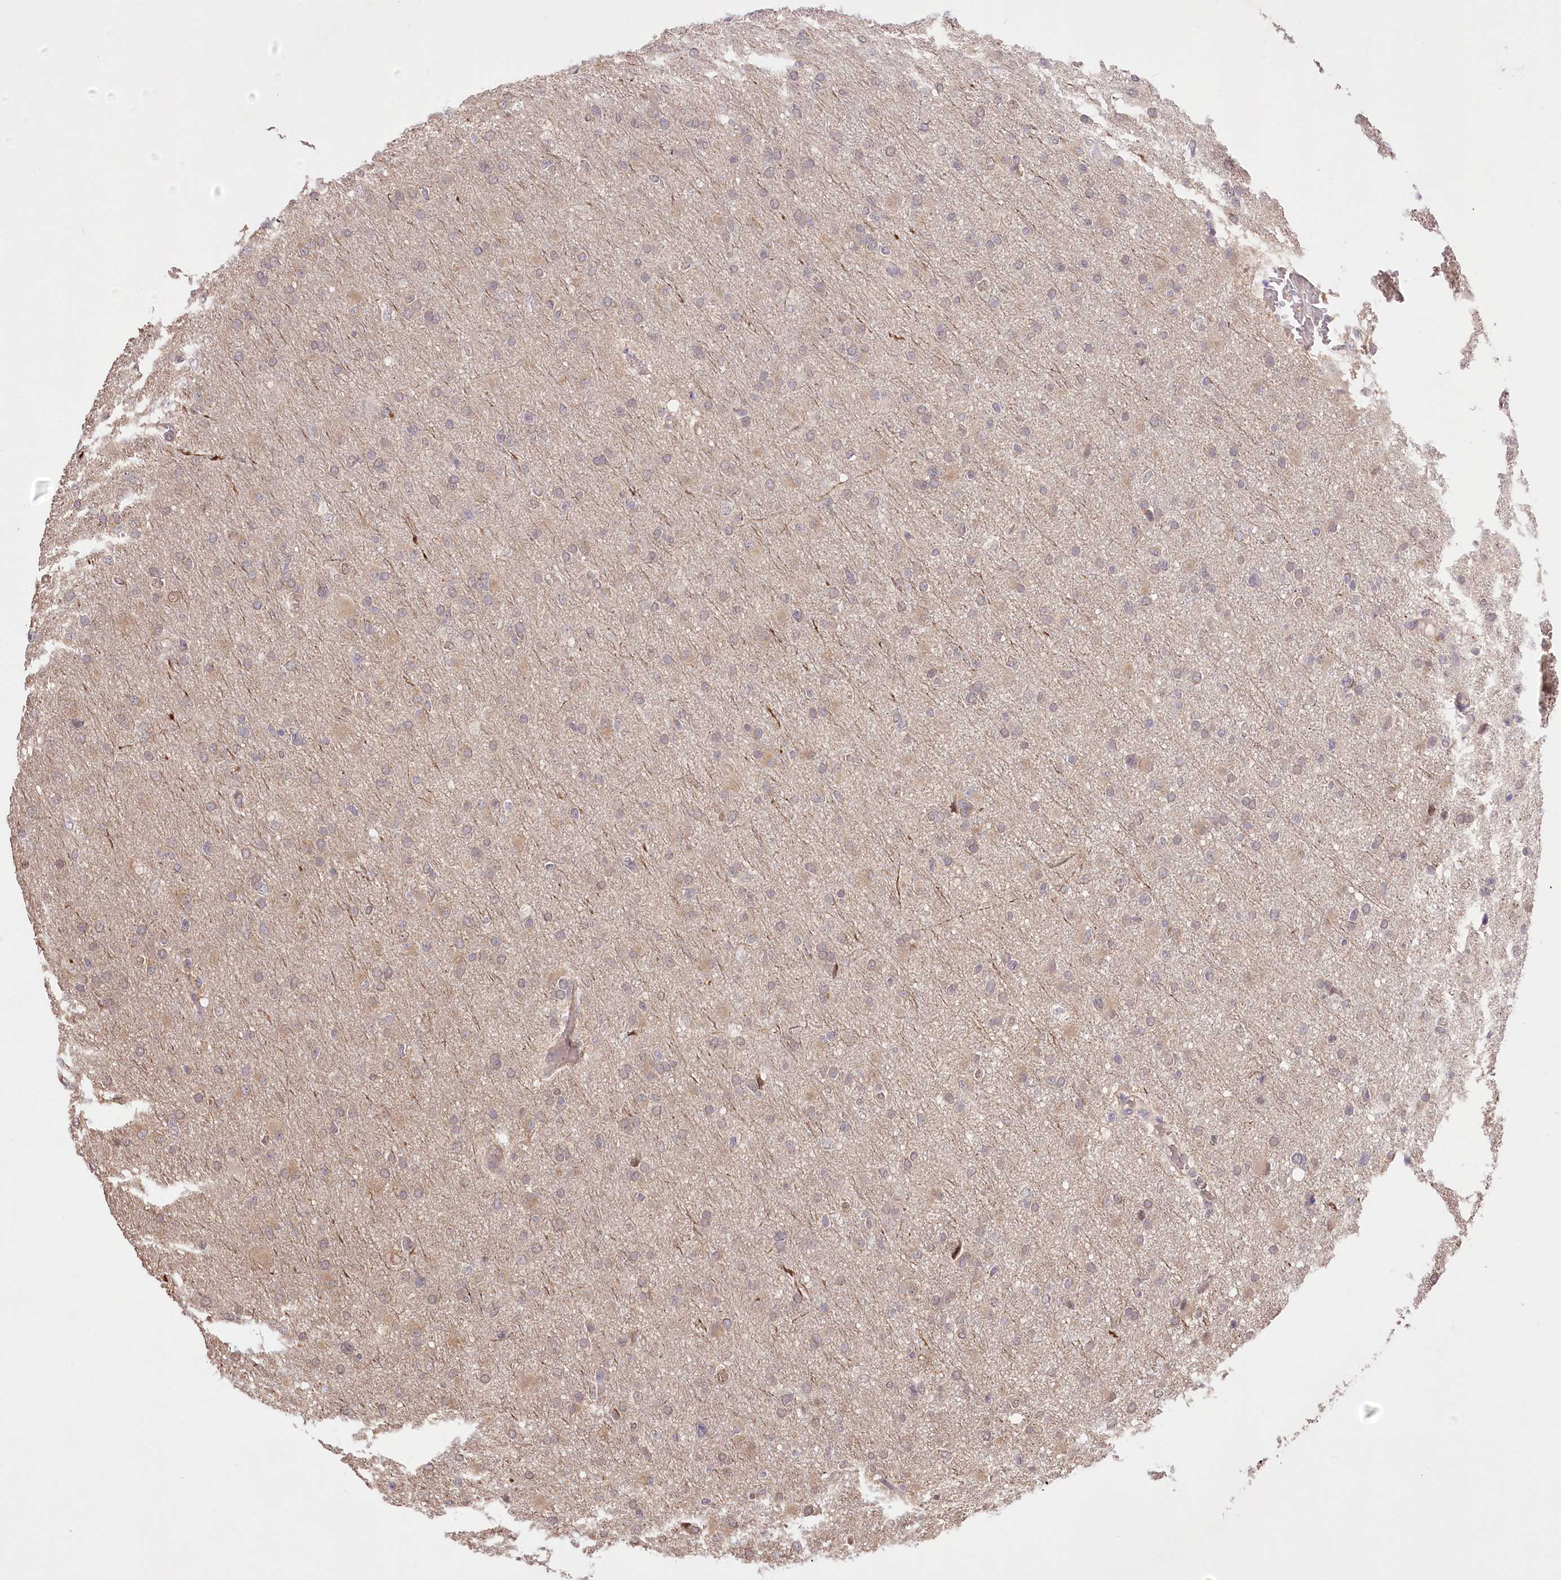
{"staining": {"intensity": "weak", "quantity": "<25%", "location": "cytoplasmic/membranous"}, "tissue": "glioma", "cell_type": "Tumor cells", "image_type": "cancer", "snomed": [{"axis": "morphology", "description": "Glioma, malignant, High grade"}, {"axis": "topography", "description": "Cerebral cortex"}], "caption": "High power microscopy micrograph of an immunohistochemistry micrograph of malignant glioma (high-grade), revealing no significant expression in tumor cells.", "gene": "R3HDM2", "patient": {"sex": "female", "age": 36}}